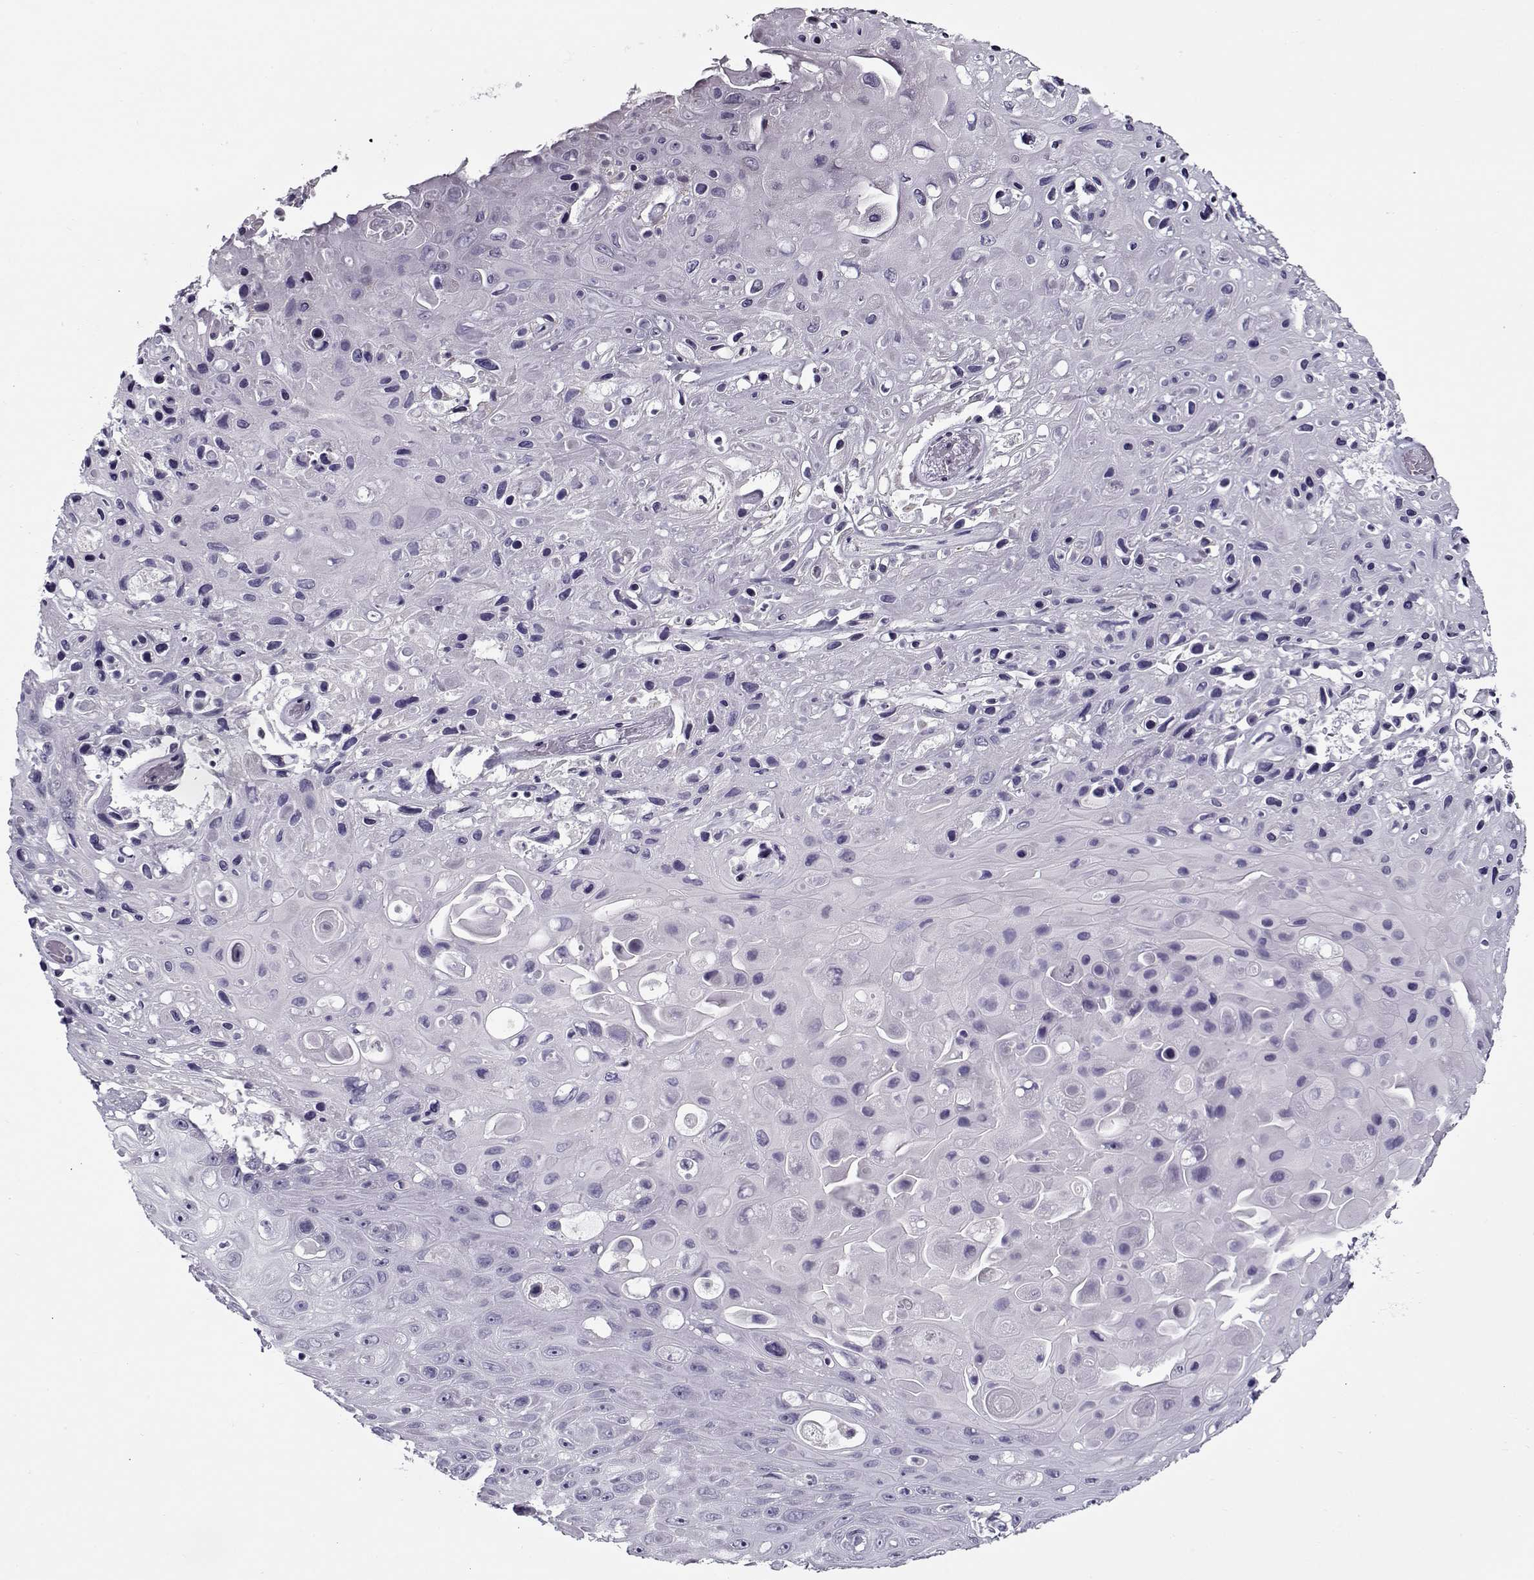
{"staining": {"intensity": "negative", "quantity": "none", "location": "none"}, "tissue": "skin cancer", "cell_type": "Tumor cells", "image_type": "cancer", "snomed": [{"axis": "morphology", "description": "Squamous cell carcinoma, NOS"}, {"axis": "topography", "description": "Skin"}], "caption": "Tumor cells are negative for brown protein staining in squamous cell carcinoma (skin).", "gene": "GAGE2A", "patient": {"sex": "male", "age": 82}}